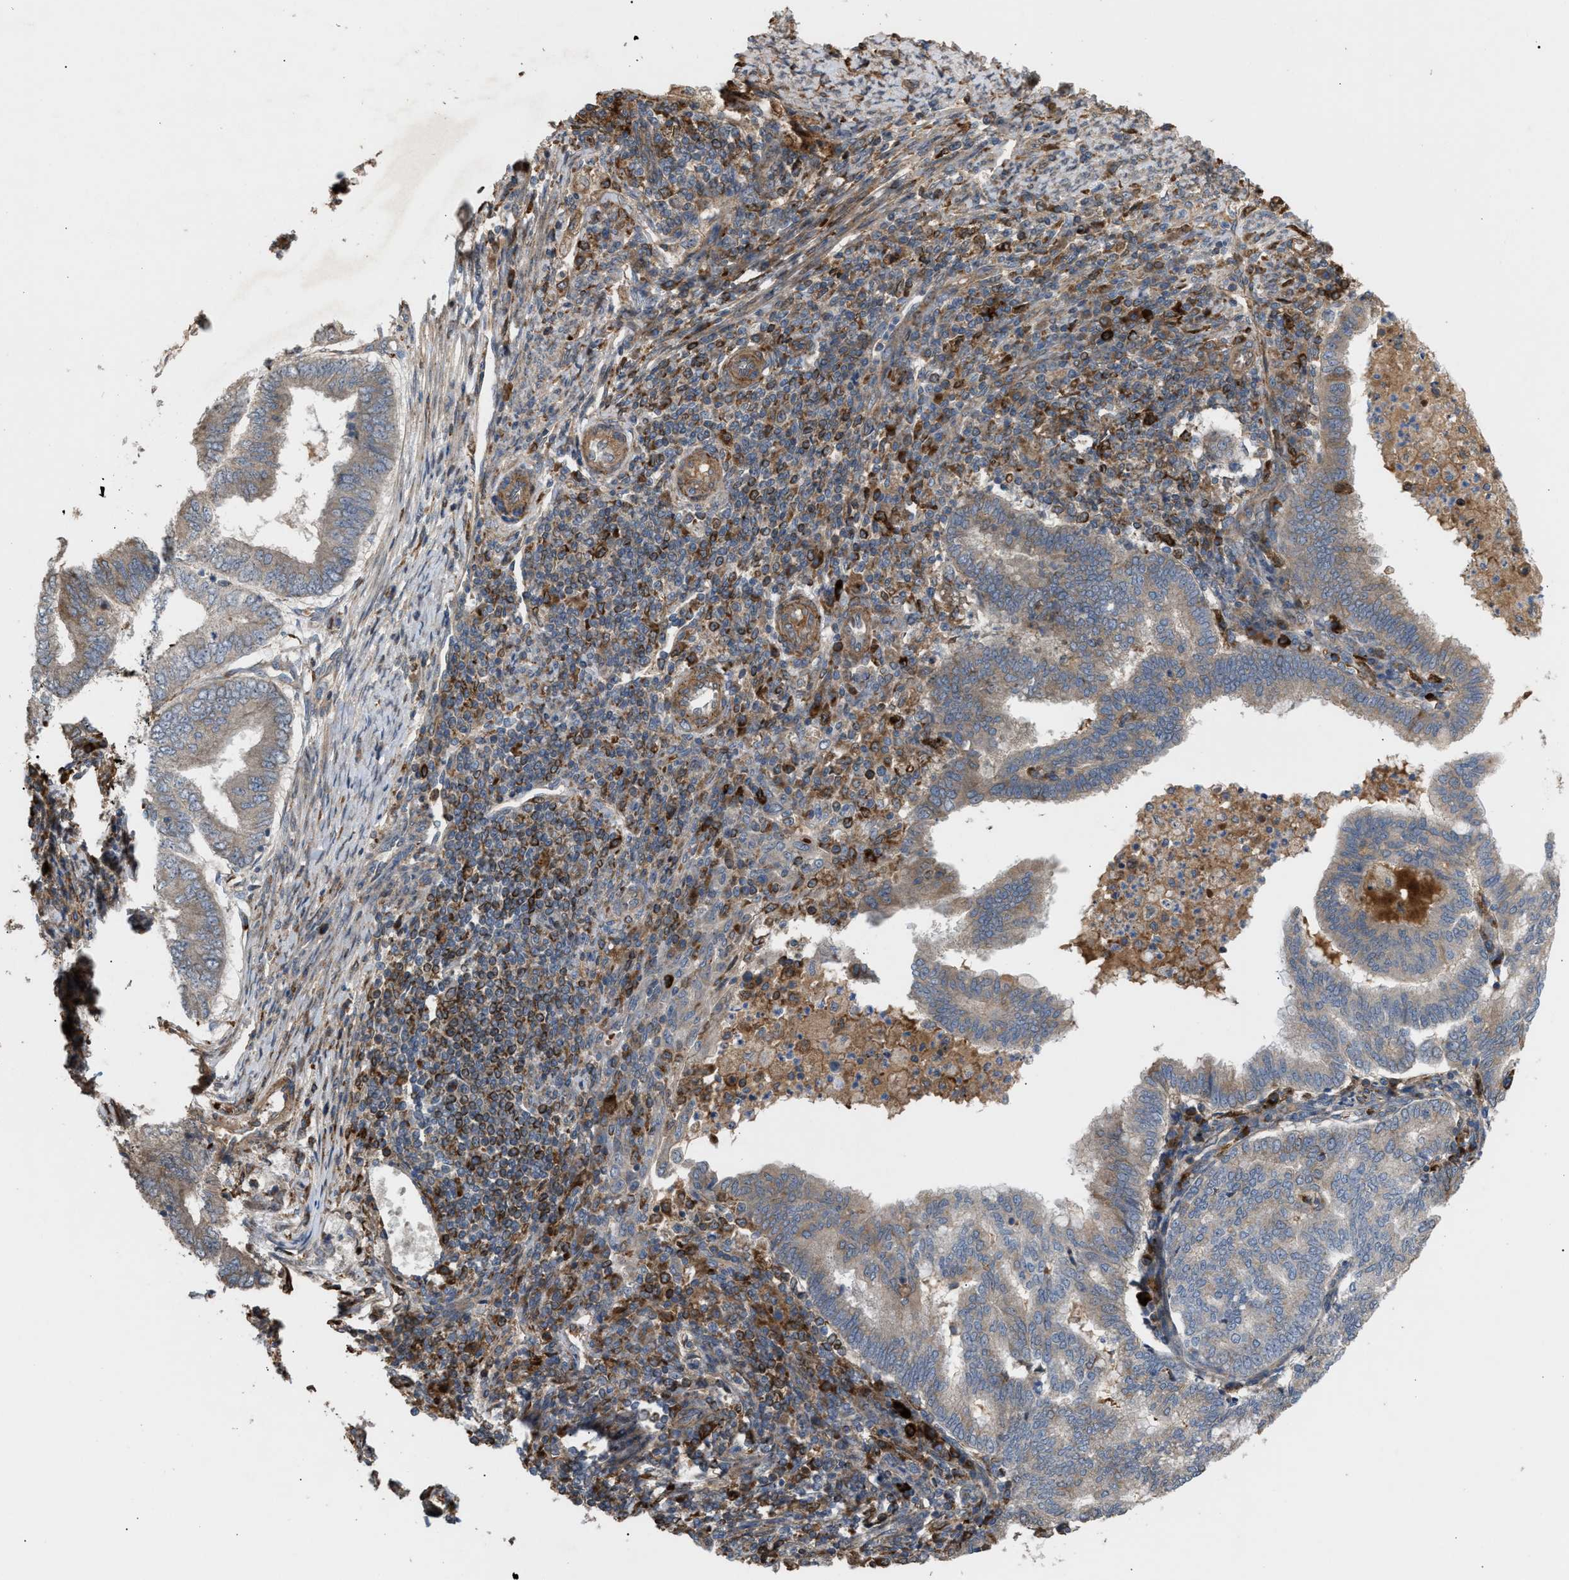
{"staining": {"intensity": "weak", "quantity": ">75%", "location": "cytoplasmic/membranous"}, "tissue": "endometrial cancer", "cell_type": "Tumor cells", "image_type": "cancer", "snomed": [{"axis": "morphology", "description": "Polyp, NOS"}, {"axis": "morphology", "description": "Adenocarcinoma, NOS"}, {"axis": "morphology", "description": "Adenoma, NOS"}, {"axis": "topography", "description": "Endometrium"}], "caption": "Tumor cells display weak cytoplasmic/membranous staining in about >75% of cells in endometrial adenoma.", "gene": "GCC1", "patient": {"sex": "female", "age": 79}}